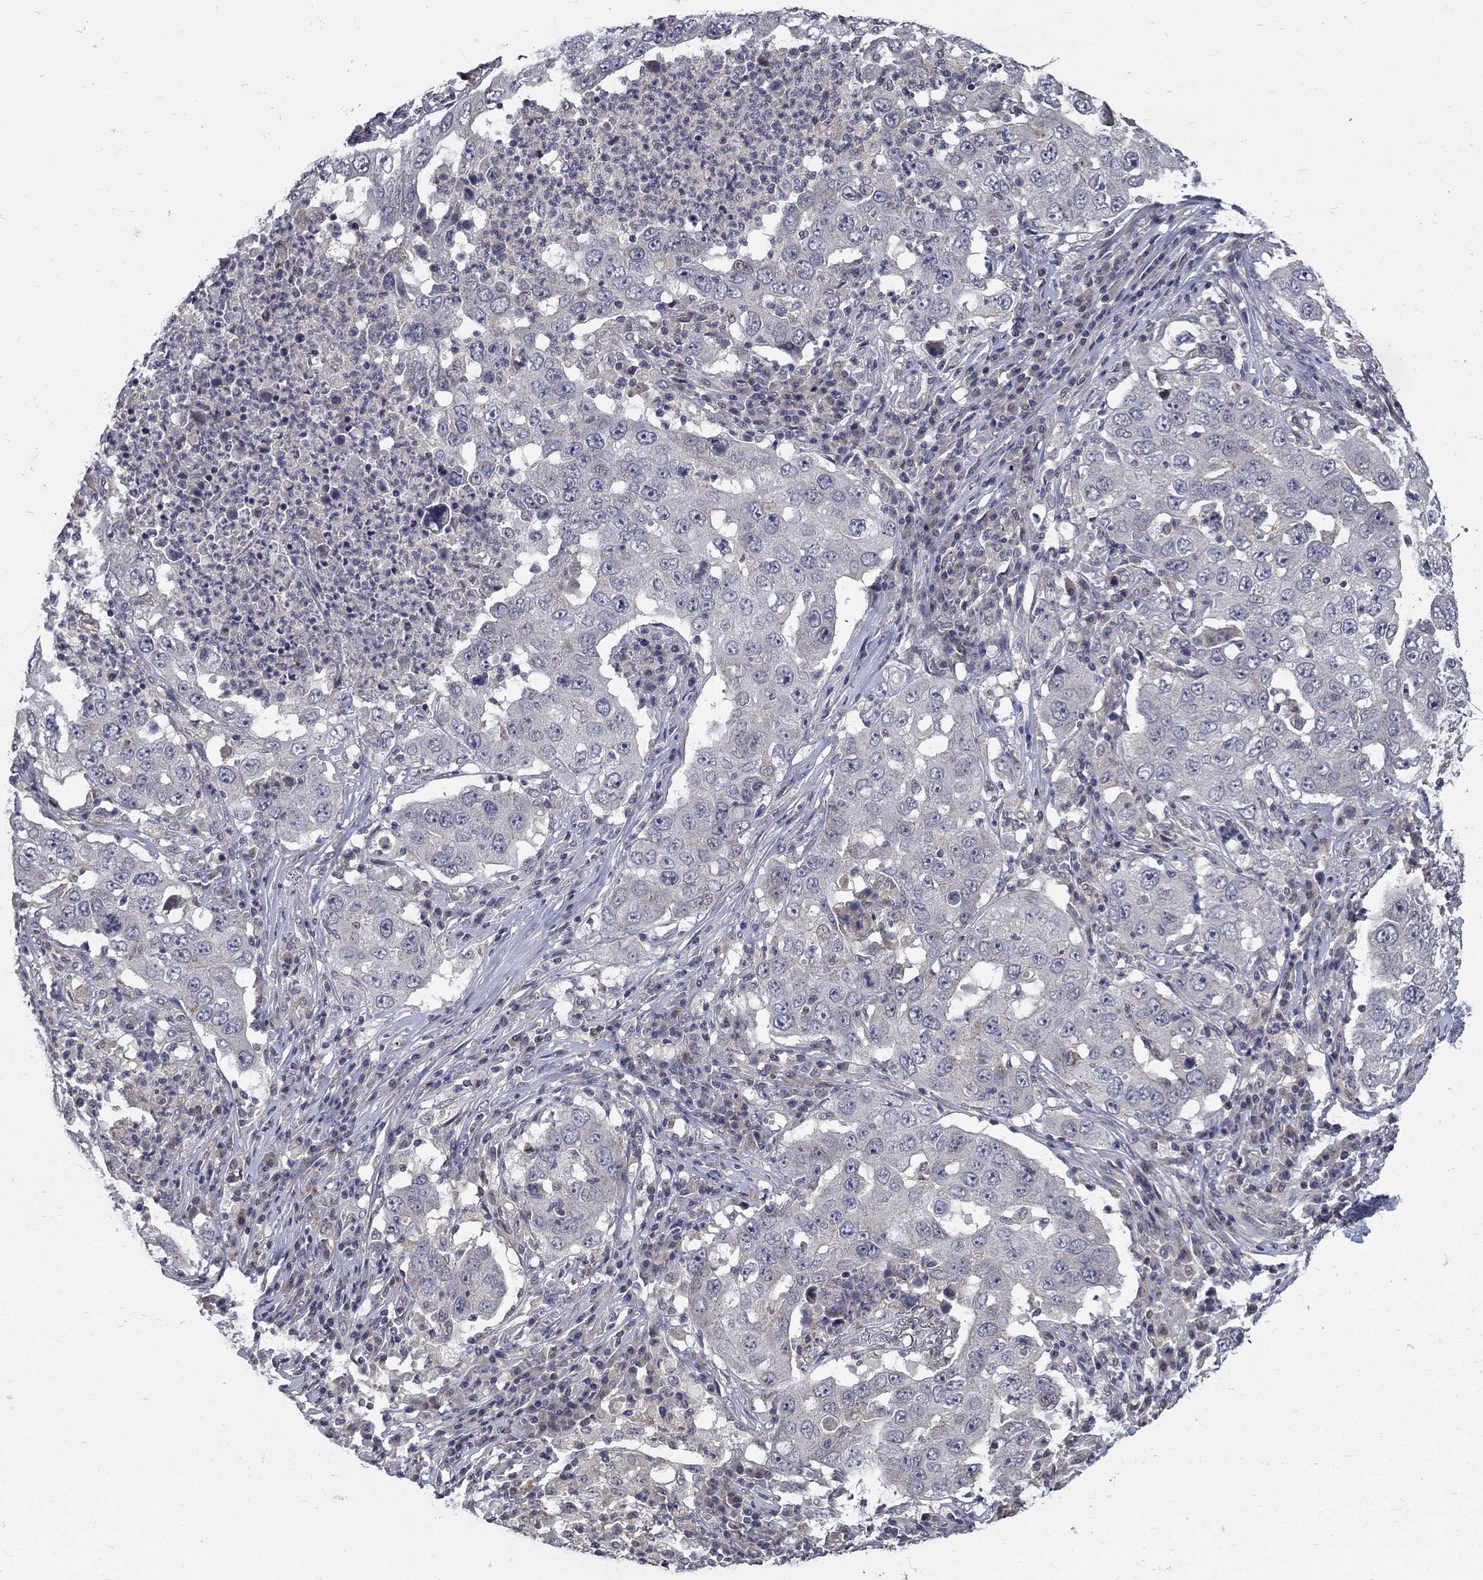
{"staining": {"intensity": "negative", "quantity": "none", "location": "none"}, "tissue": "lung cancer", "cell_type": "Tumor cells", "image_type": "cancer", "snomed": [{"axis": "morphology", "description": "Adenocarcinoma, NOS"}, {"axis": "topography", "description": "Lung"}], "caption": "Human adenocarcinoma (lung) stained for a protein using IHC exhibits no expression in tumor cells.", "gene": "FAM3B", "patient": {"sex": "male", "age": 73}}